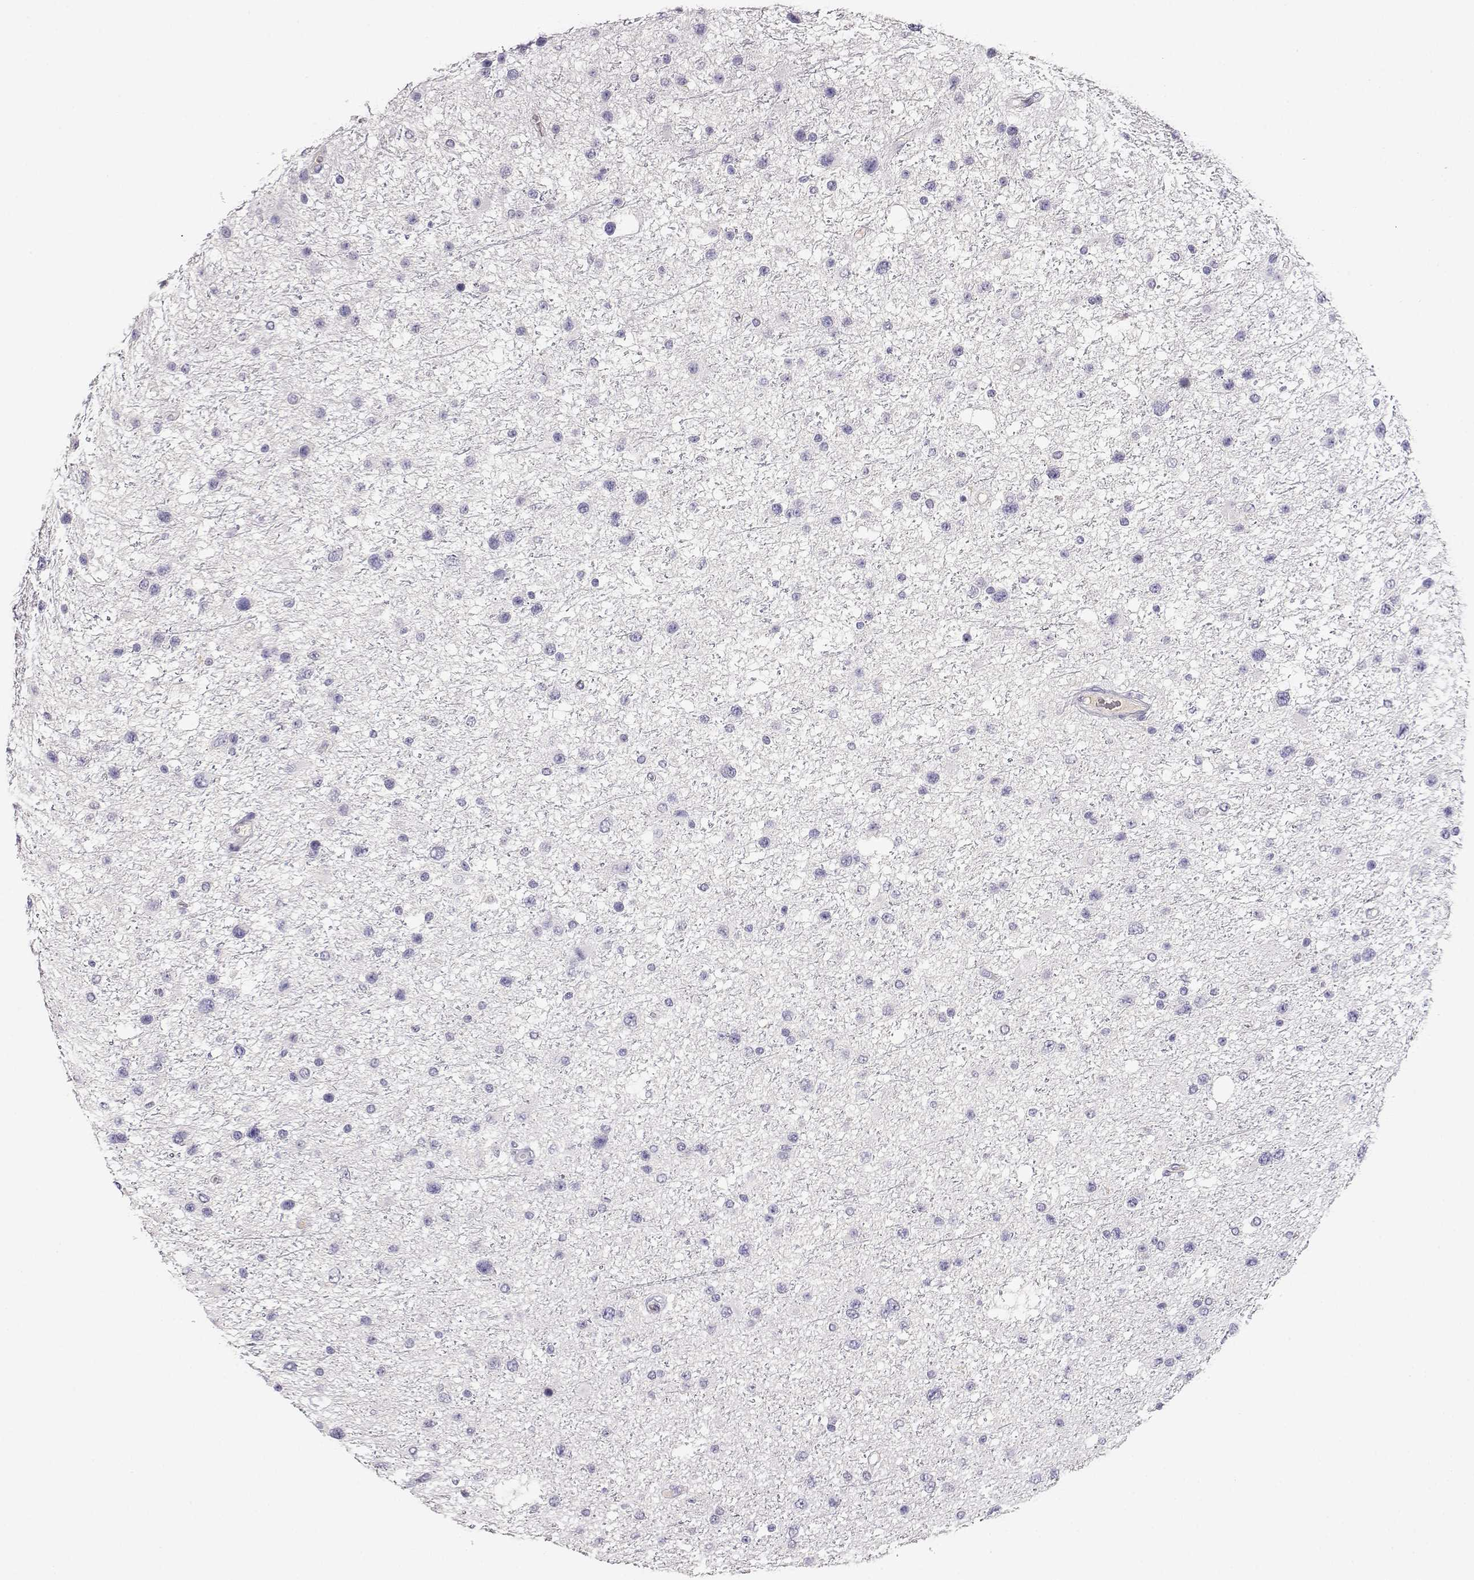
{"staining": {"intensity": "negative", "quantity": "none", "location": "none"}, "tissue": "glioma", "cell_type": "Tumor cells", "image_type": "cancer", "snomed": [{"axis": "morphology", "description": "Glioma, malignant, Low grade"}, {"axis": "topography", "description": "Brain"}], "caption": "Protein analysis of malignant glioma (low-grade) reveals no significant expression in tumor cells.", "gene": "CDHR1", "patient": {"sex": "female", "age": 32}}